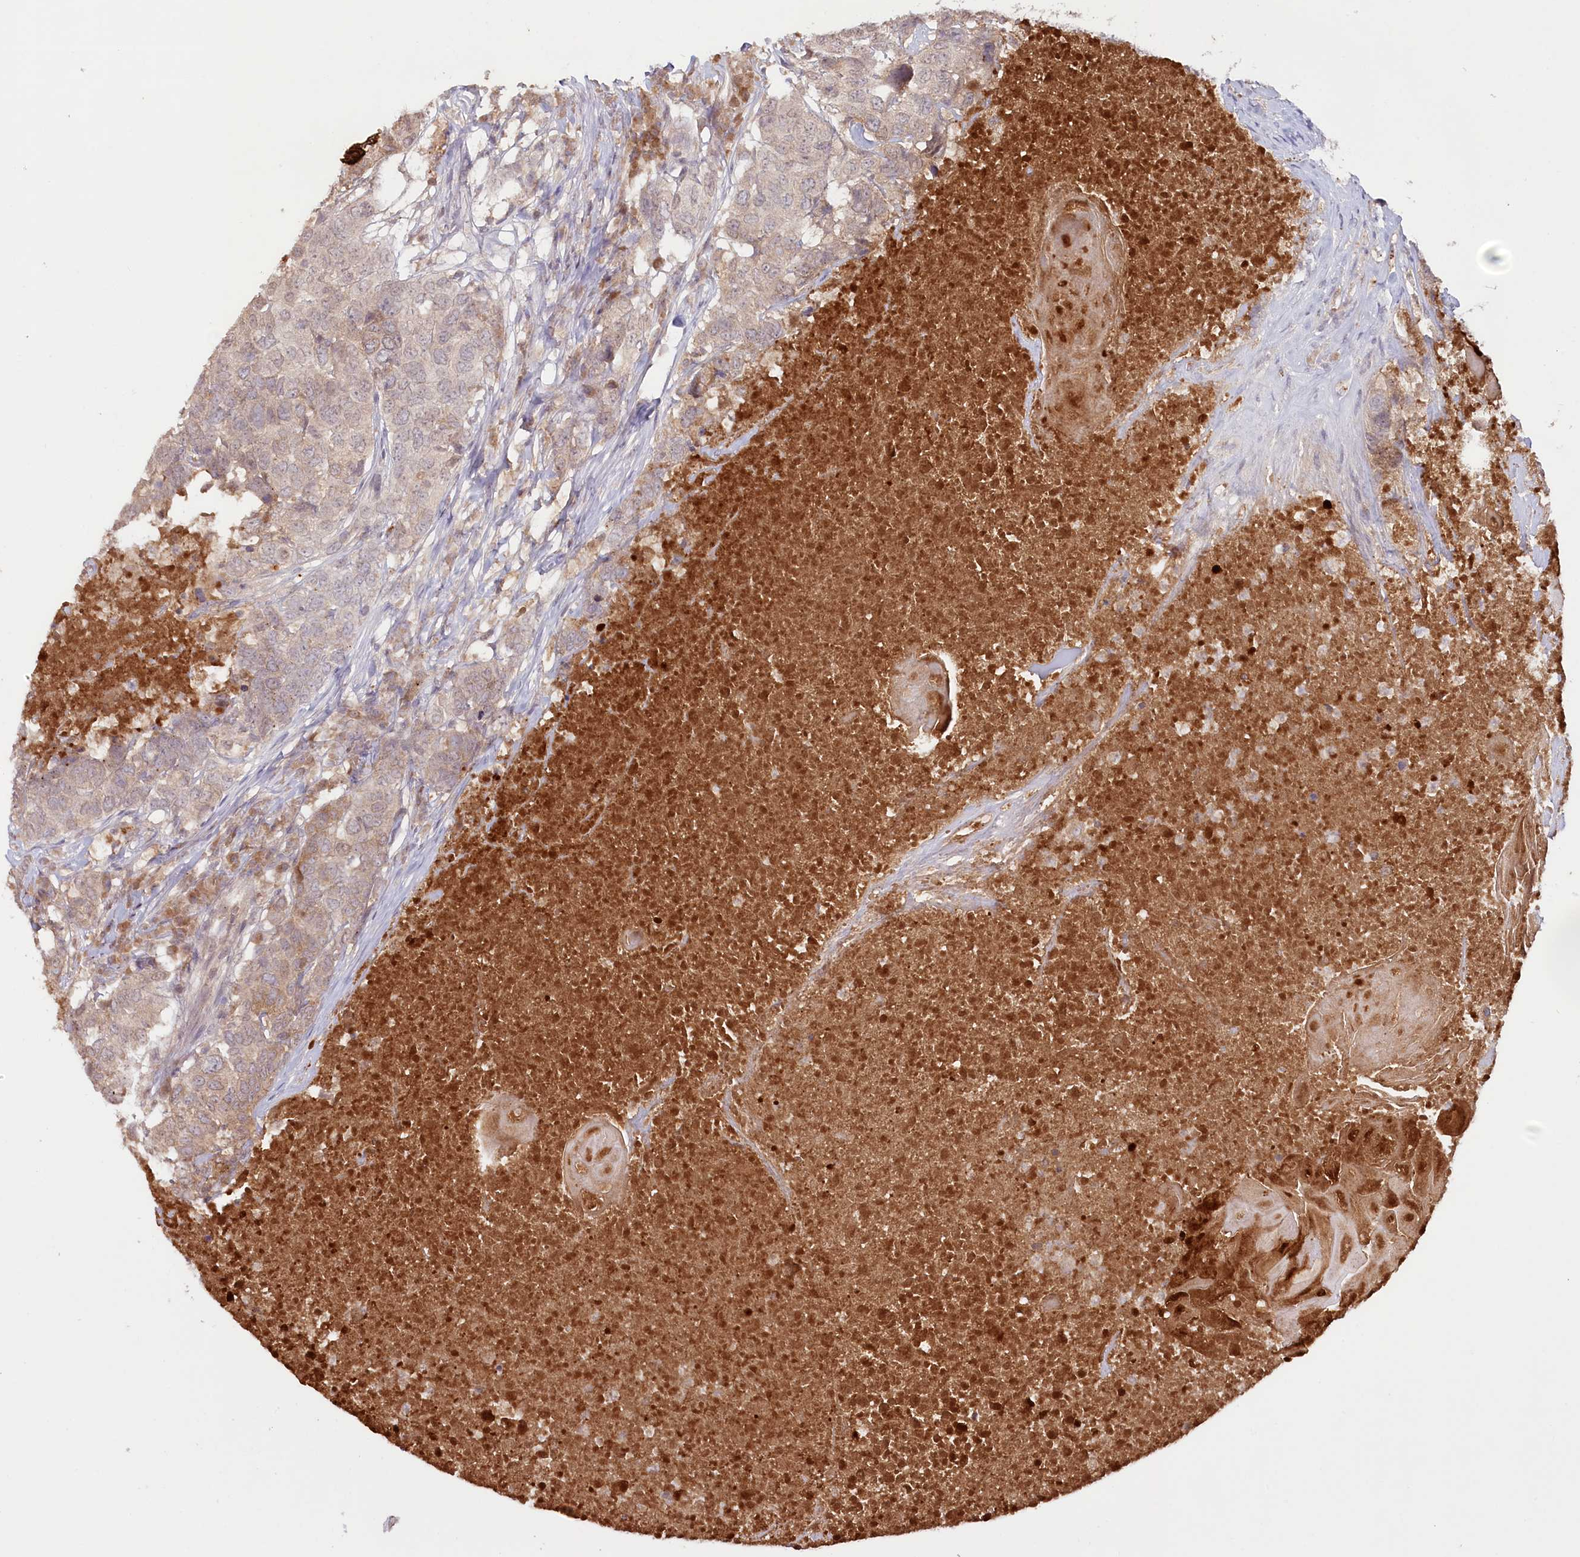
{"staining": {"intensity": "negative", "quantity": "none", "location": "none"}, "tissue": "head and neck cancer", "cell_type": "Tumor cells", "image_type": "cancer", "snomed": [{"axis": "morphology", "description": "Squamous cell carcinoma, NOS"}, {"axis": "topography", "description": "Head-Neck"}], "caption": "The image demonstrates no staining of tumor cells in squamous cell carcinoma (head and neck).", "gene": "PSAPL1", "patient": {"sex": "male", "age": 66}}